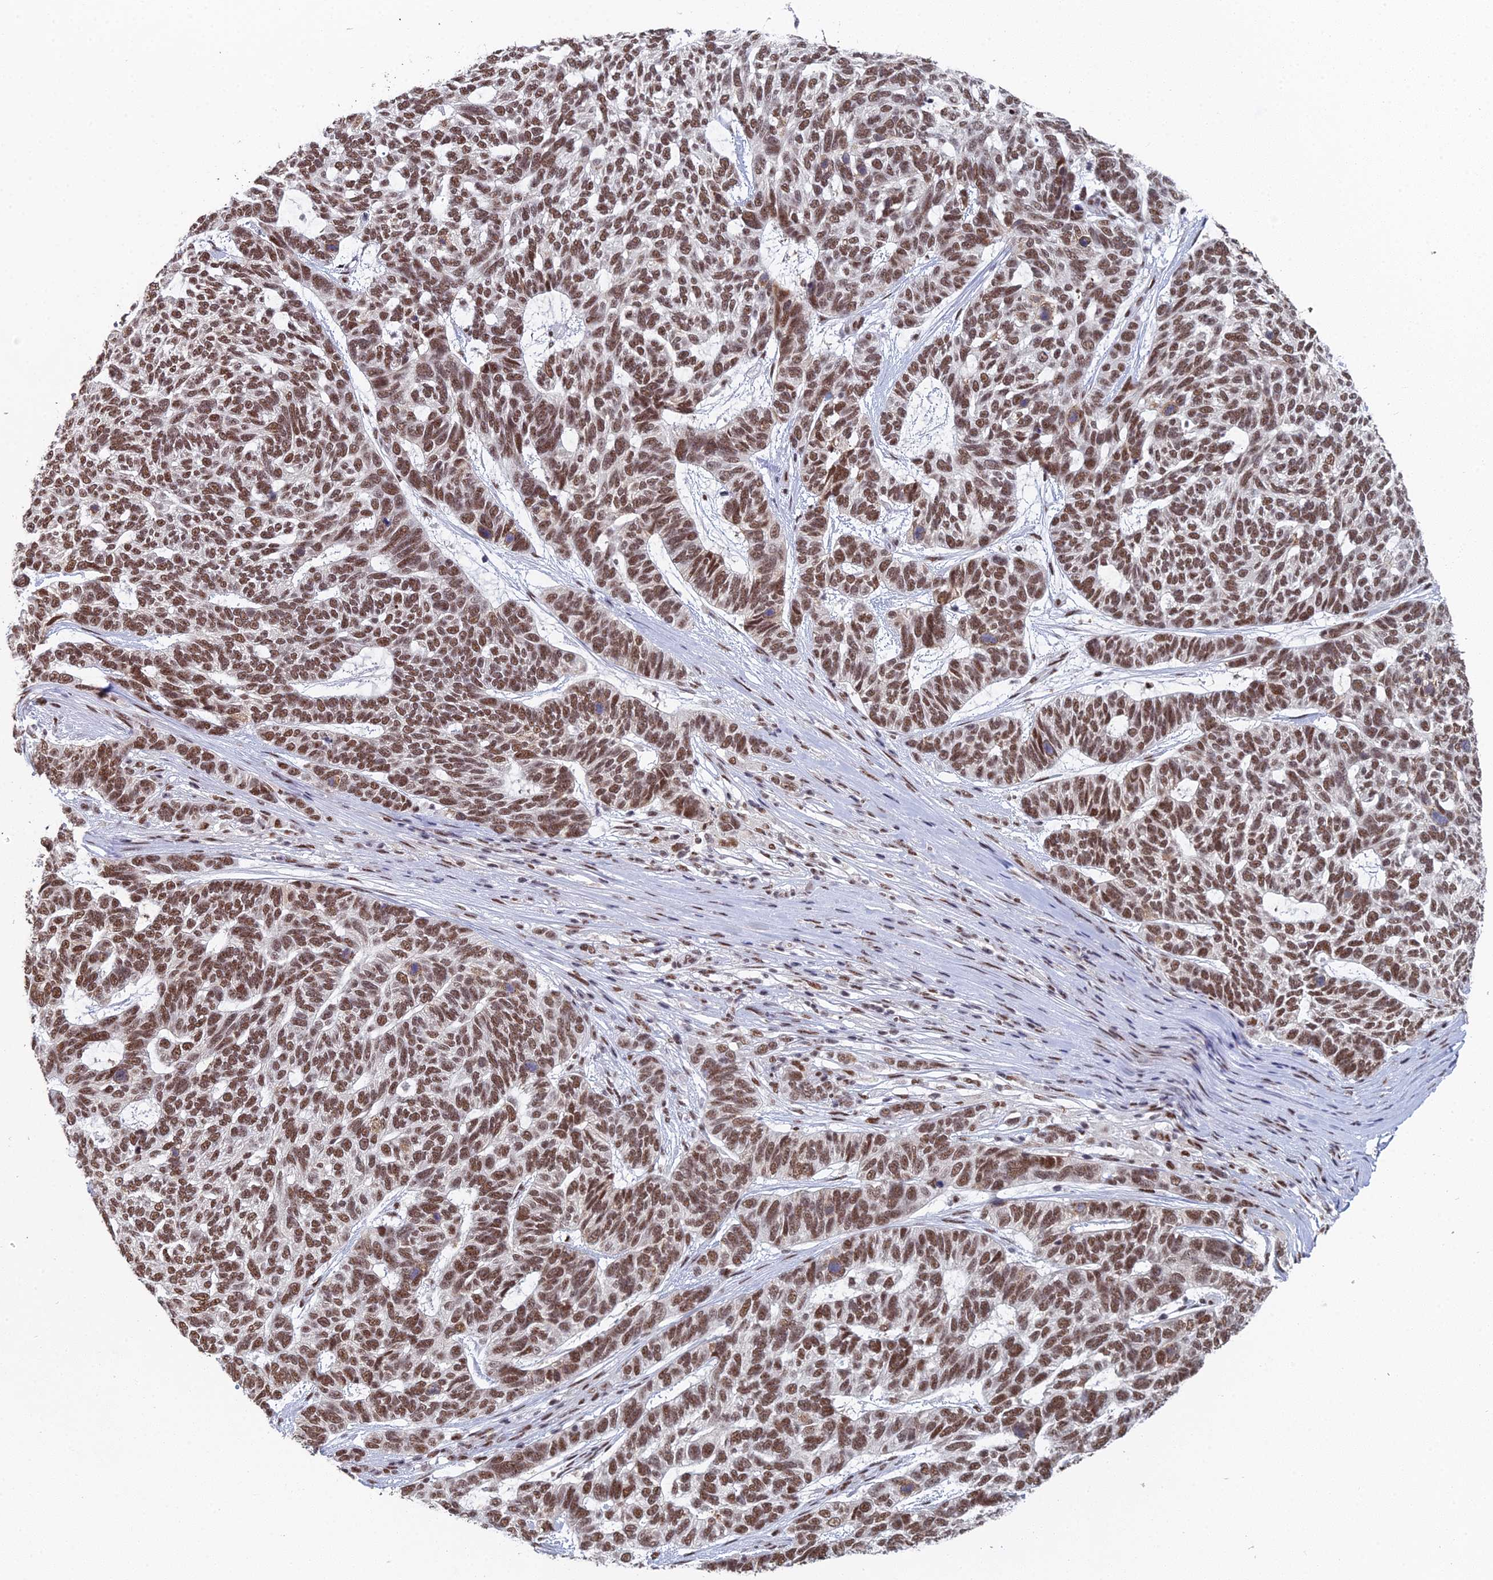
{"staining": {"intensity": "moderate", "quantity": ">75%", "location": "nuclear"}, "tissue": "skin cancer", "cell_type": "Tumor cells", "image_type": "cancer", "snomed": [{"axis": "morphology", "description": "Basal cell carcinoma"}, {"axis": "topography", "description": "Skin"}], "caption": "Immunohistochemistry (DAB) staining of skin cancer displays moderate nuclear protein positivity in about >75% of tumor cells.", "gene": "SF3B3", "patient": {"sex": "female", "age": 65}}